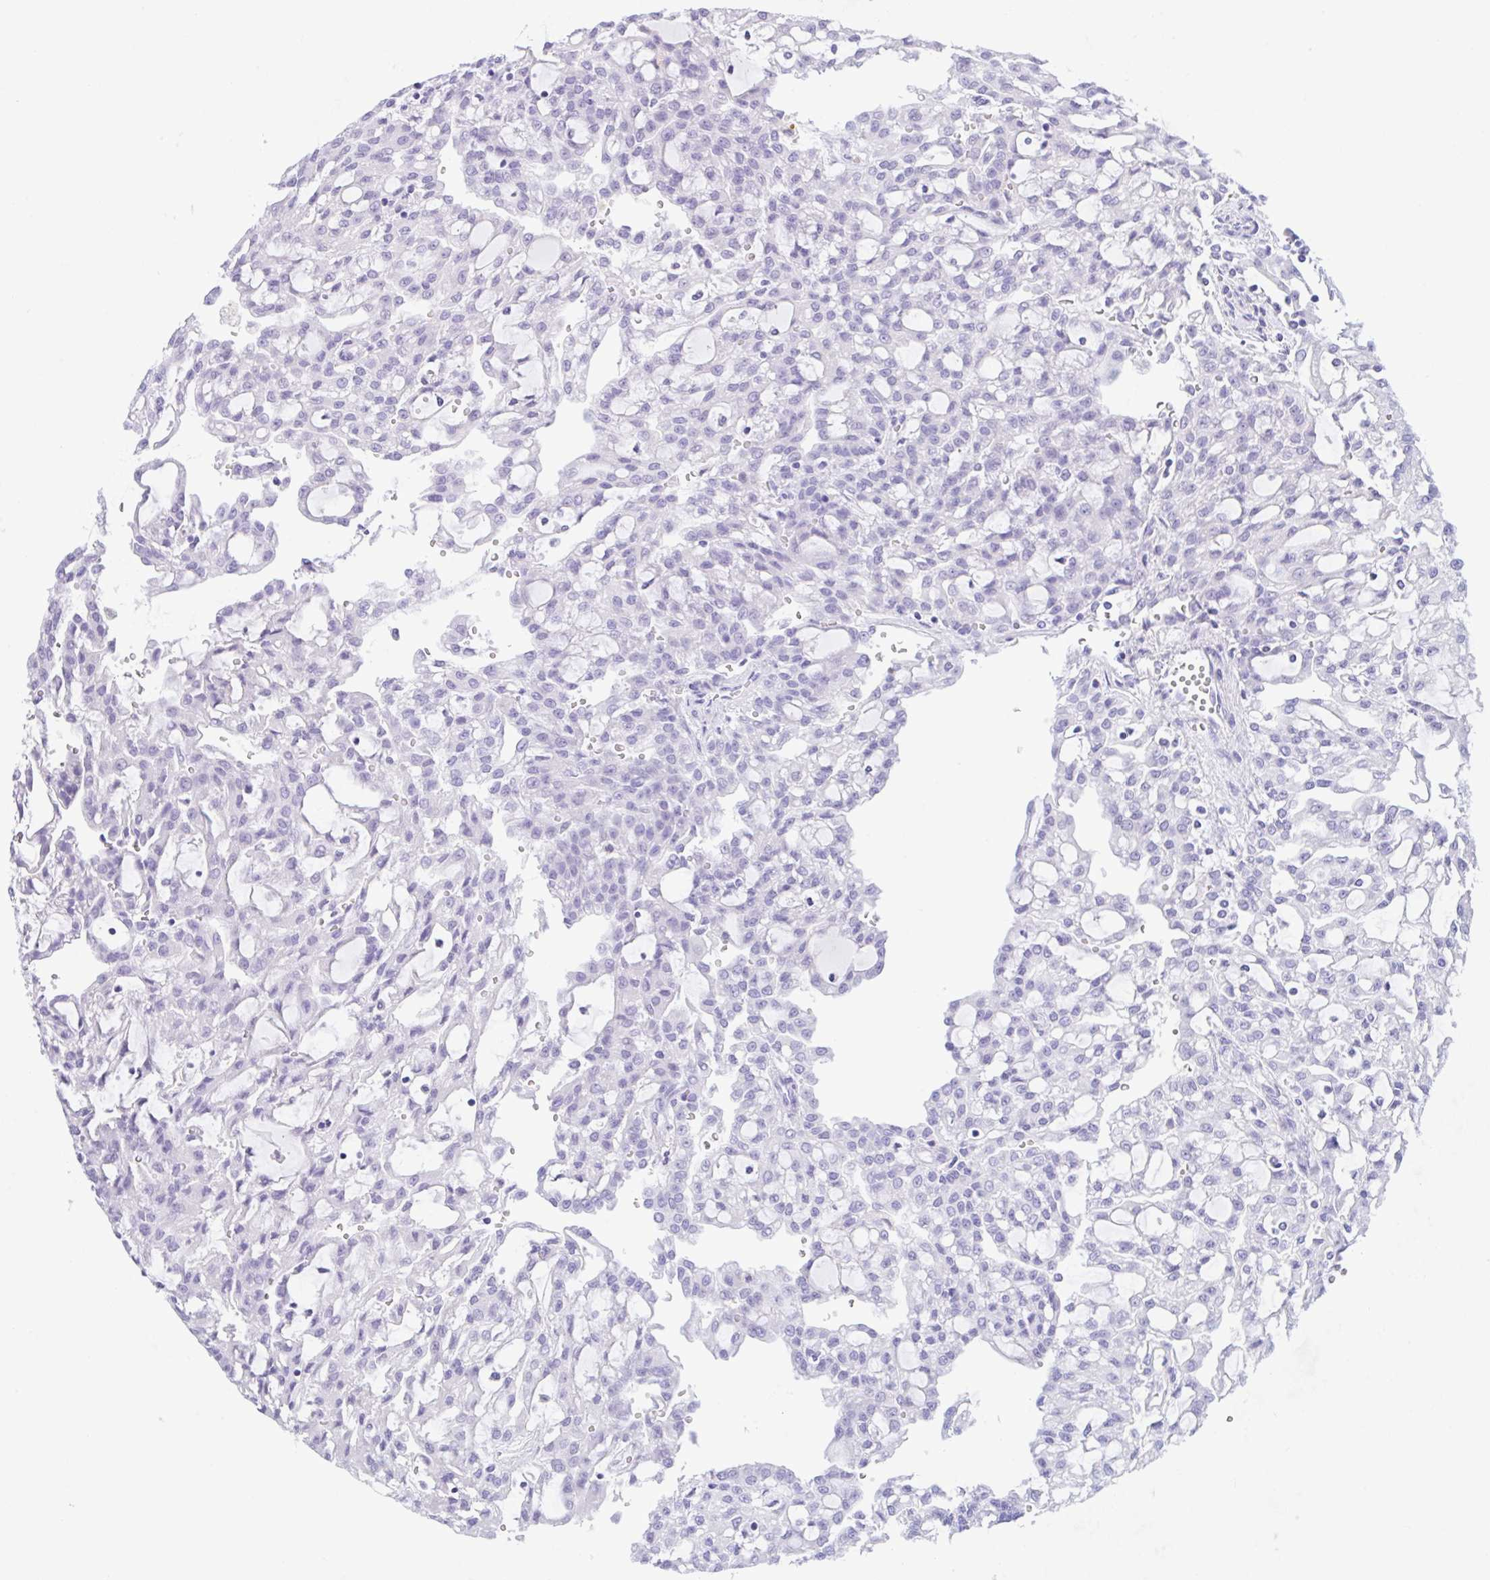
{"staining": {"intensity": "negative", "quantity": "none", "location": "none"}, "tissue": "renal cancer", "cell_type": "Tumor cells", "image_type": "cancer", "snomed": [{"axis": "morphology", "description": "Adenocarcinoma, NOS"}, {"axis": "topography", "description": "Kidney"}], "caption": "High power microscopy photomicrograph of an immunohistochemistry (IHC) micrograph of renal cancer (adenocarcinoma), revealing no significant positivity in tumor cells.", "gene": "NCF1", "patient": {"sex": "male", "age": 63}}